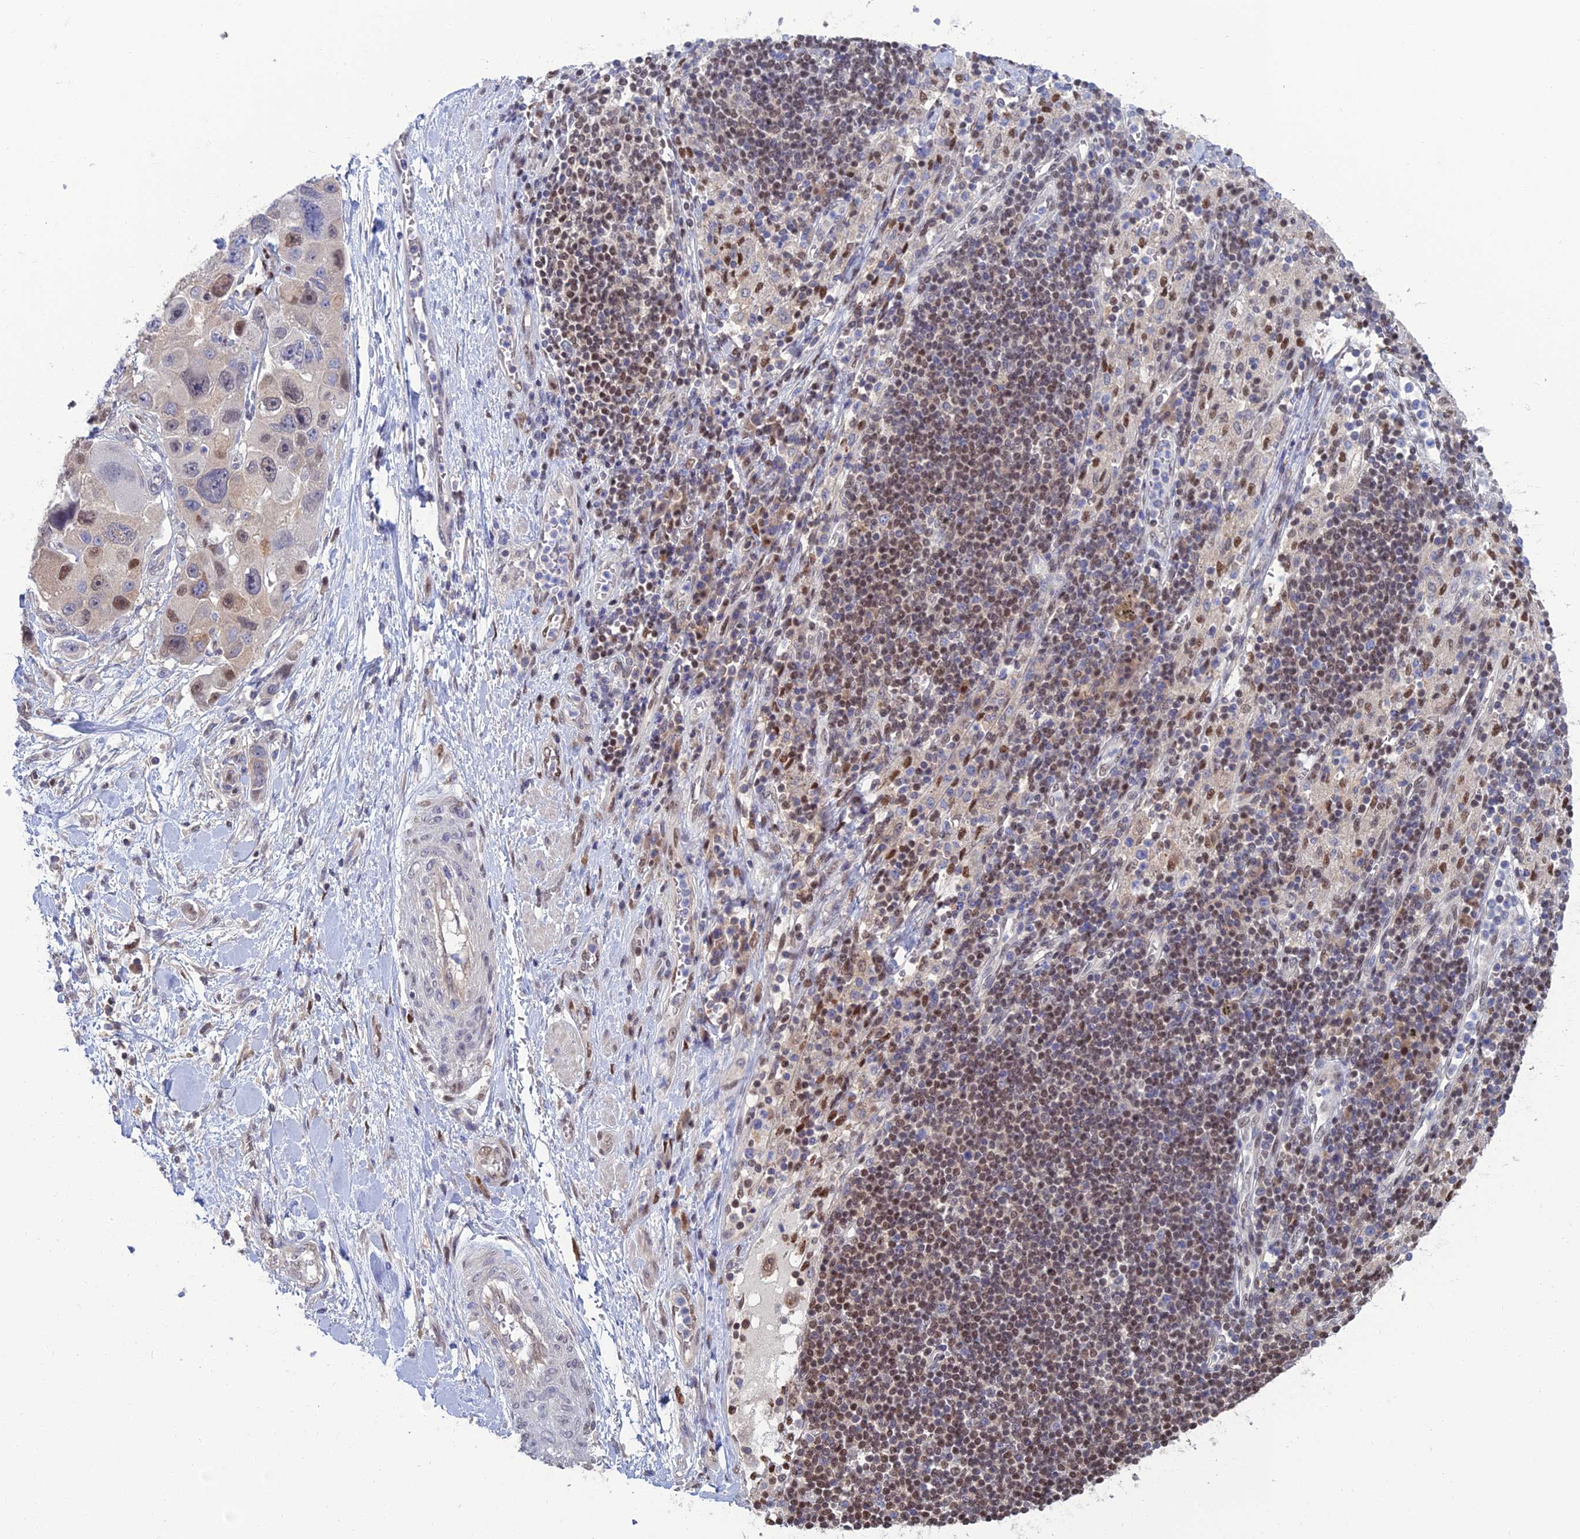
{"staining": {"intensity": "weak", "quantity": "<25%", "location": "cytoplasmic/membranous,nuclear"}, "tissue": "lung cancer", "cell_type": "Tumor cells", "image_type": "cancer", "snomed": [{"axis": "morphology", "description": "Adenocarcinoma, NOS"}, {"axis": "topography", "description": "Lung"}], "caption": "Immunohistochemistry (IHC) of human lung adenocarcinoma reveals no positivity in tumor cells.", "gene": "DNPEP", "patient": {"sex": "female", "age": 54}}